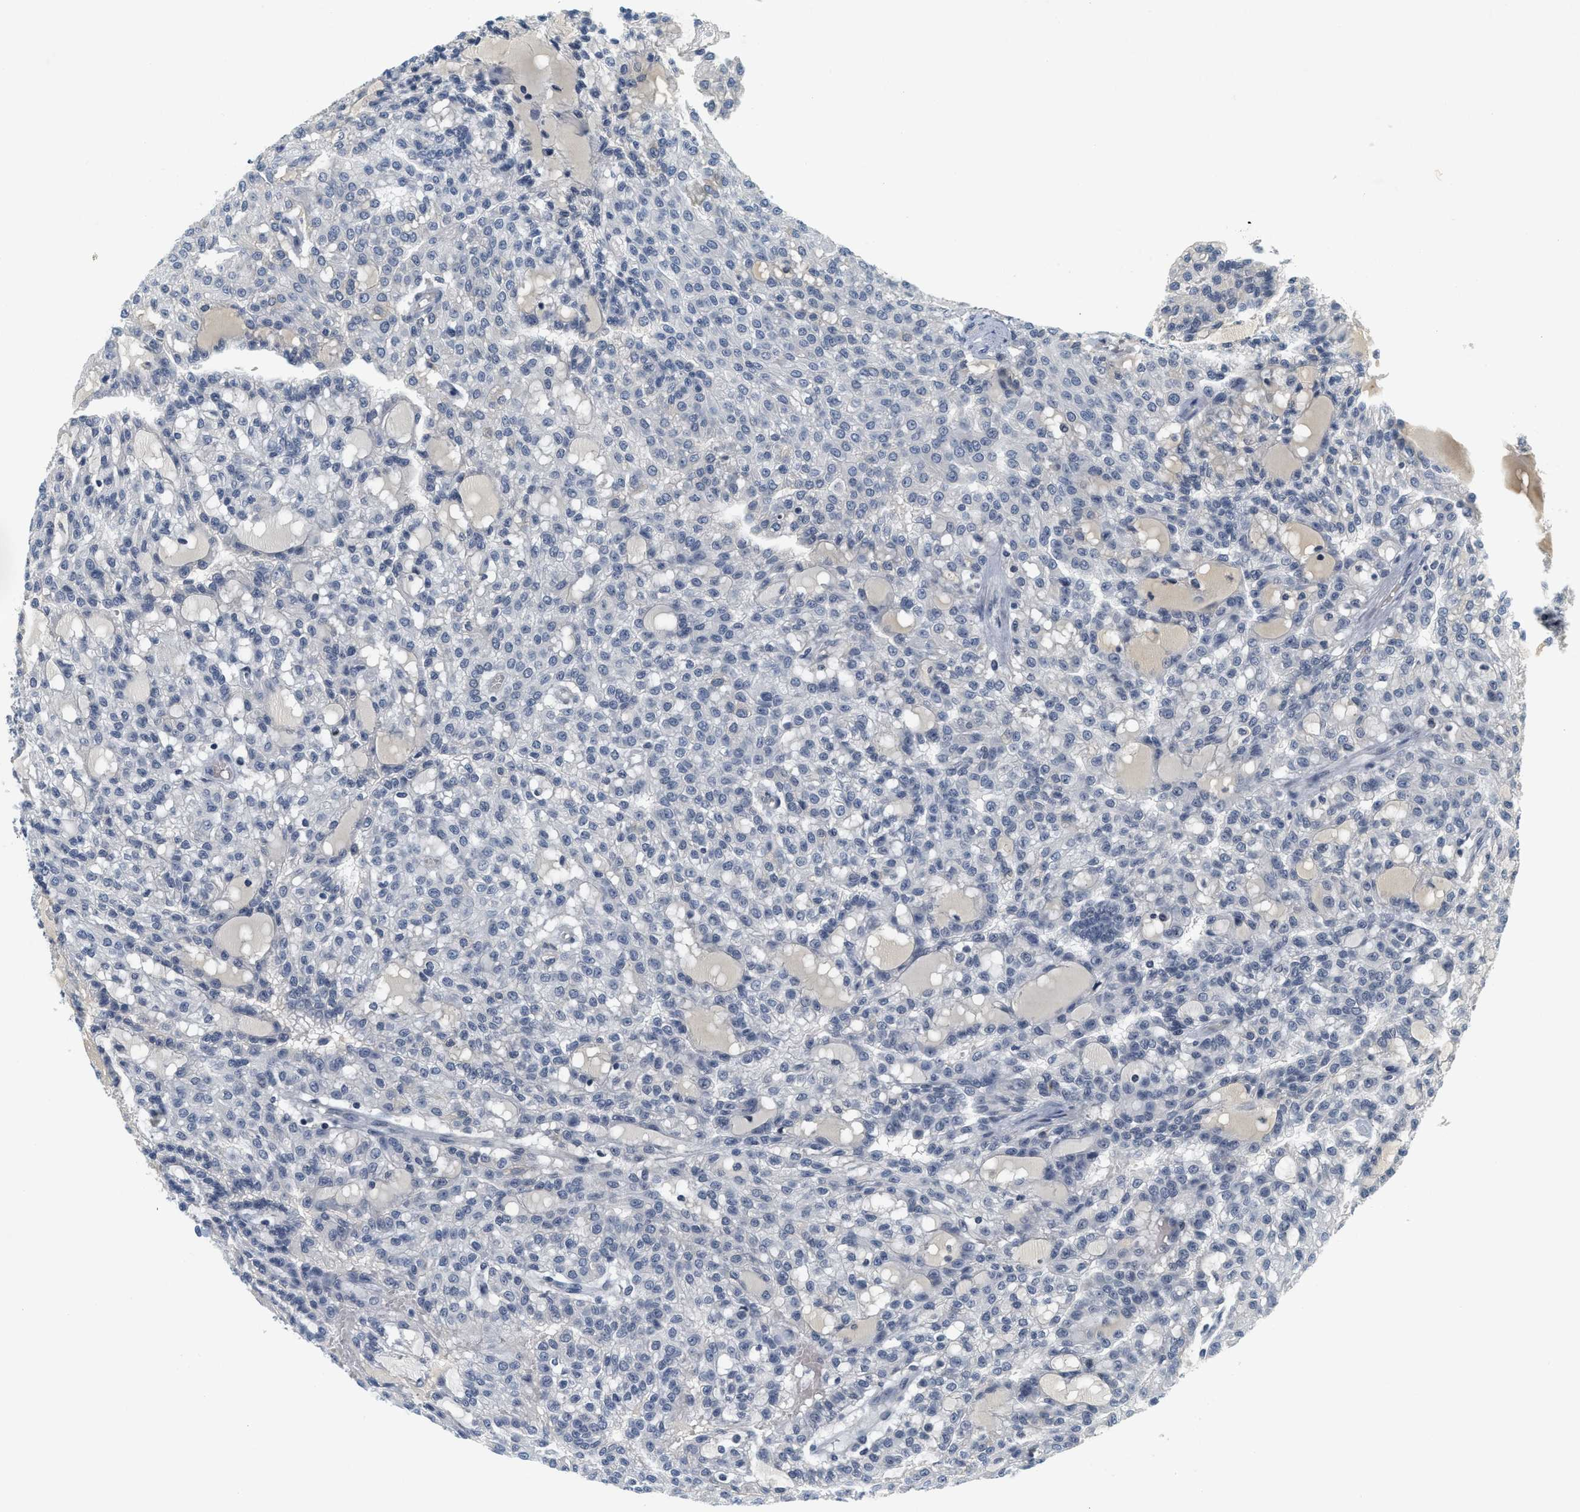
{"staining": {"intensity": "negative", "quantity": "none", "location": "none"}, "tissue": "renal cancer", "cell_type": "Tumor cells", "image_type": "cancer", "snomed": [{"axis": "morphology", "description": "Adenocarcinoma, NOS"}, {"axis": "topography", "description": "Kidney"}], "caption": "Immunohistochemistry (IHC) of human adenocarcinoma (renal) demonstrates no positivity in tumor cells.", "gene": "MZF1", "patient": {"sex": "male", "age": 63}}